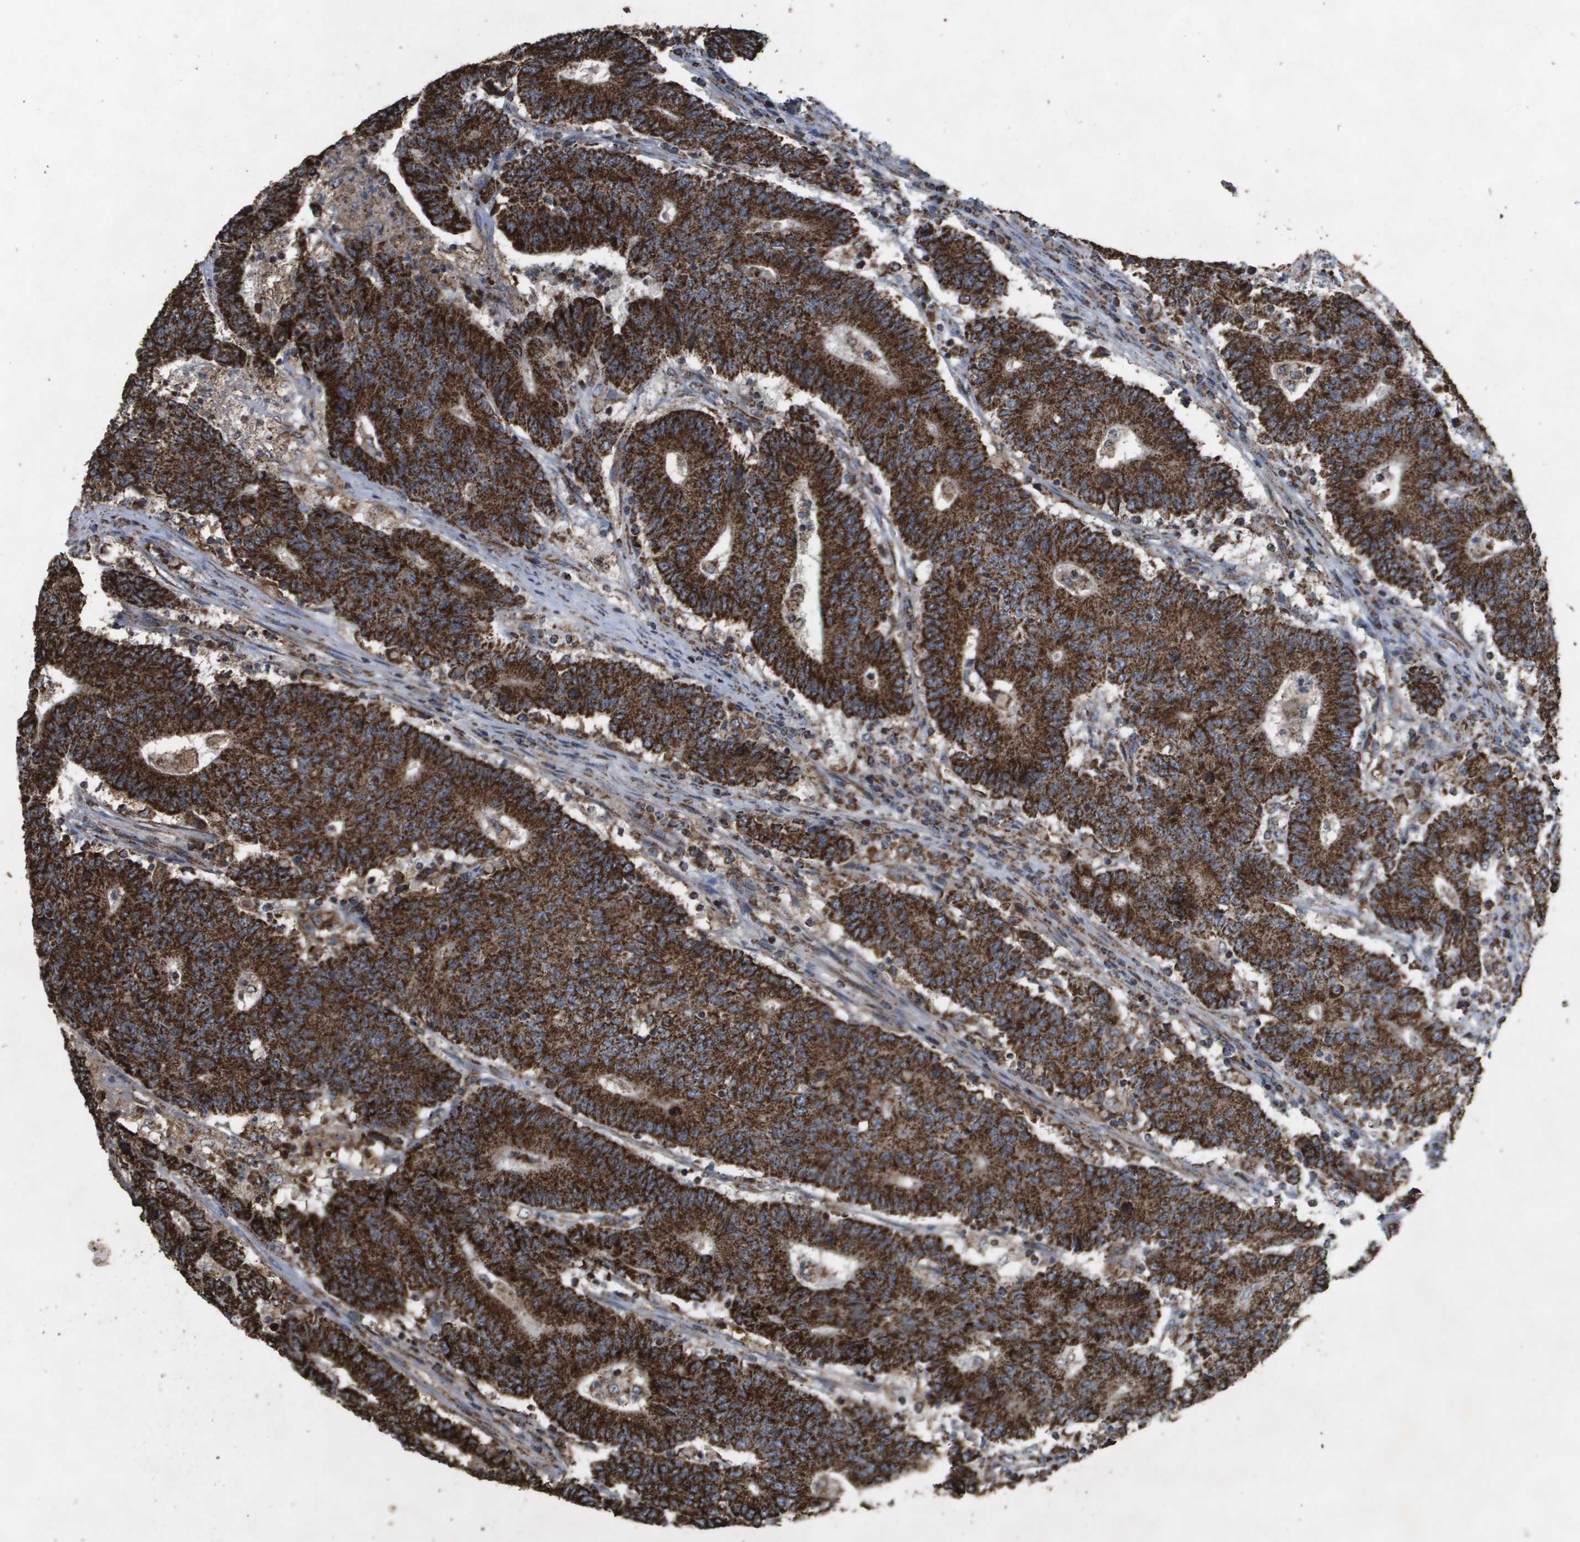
{"staining": {"intensity": "strong", "quantity": ">75%", "location": "cytoplasmic/membranous"}, "tissue": "colorectal cancer", "cell_type": "Tumor cells", "image_type": "cancer", "snomed": [{"axis": "morphology", "description": "Normal tissue, NOS"}, {"axis": "morphology", "description": "Adenocarcinoma, NOS"}, {"axis": "topography", "description": "Colon"}], "caption": "High-magnification brightfield microscopy of colorectal cancer stained with DAB (3,3'-diaminobenzidine) (brown) and counterstained with hematoxylin (blue). tumor cells exhibit strong cytoplasmic/membranous expression is seen in approximately>75% of cells.", "gene": "HSPE1", "patient": {"sex": "female", "age": 75}}